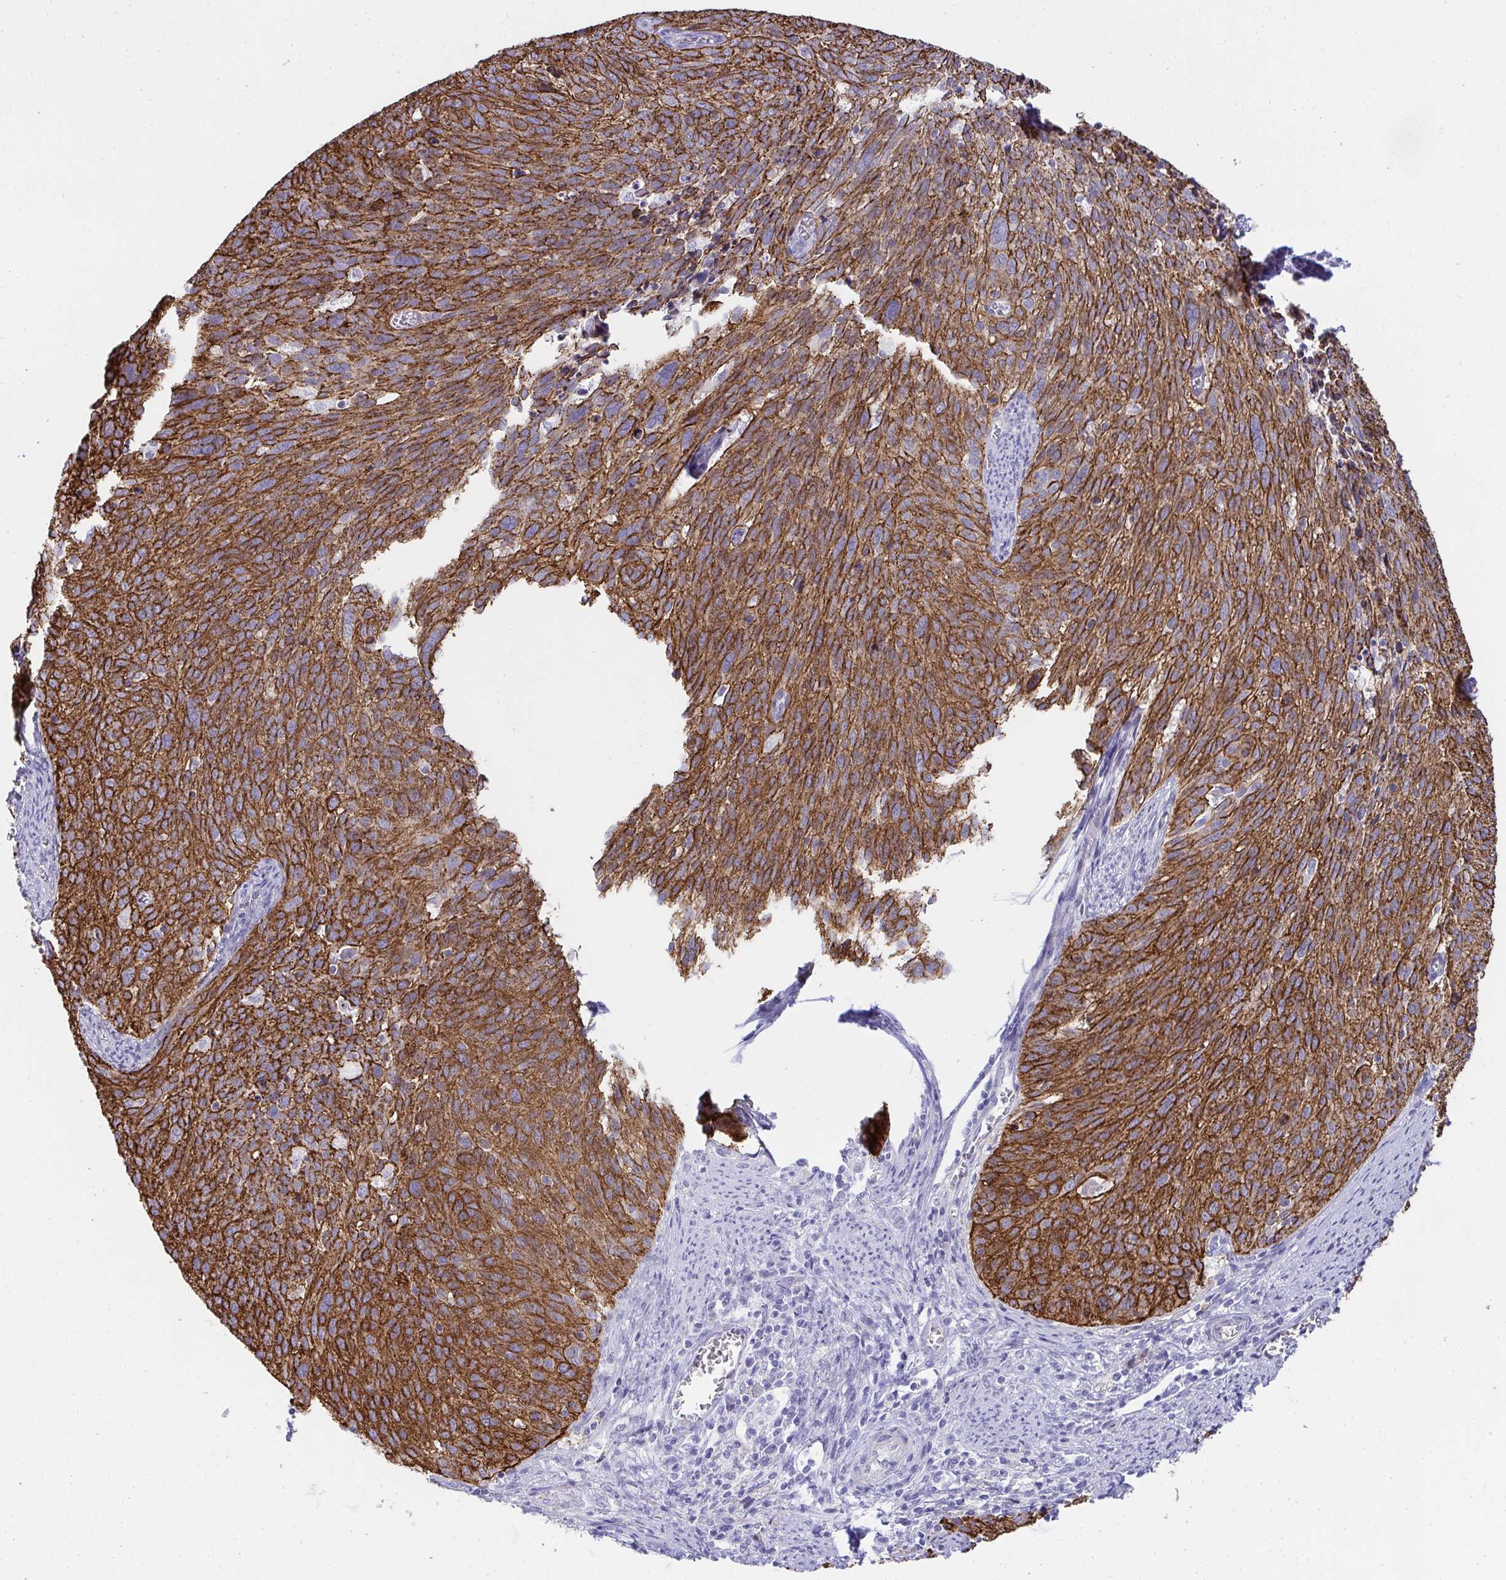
{"staining": {"intensity": "moderate", "quantity": ">75%", "location": "cytoplasmic/membranous"}, "tissue": "cervical cancer", "cell_type": "Tumor cells", "image_type": "cancer", "snomed": [{"axis": "morphology", "description": "Squamous cell carcinoma, NOS"}, {"axis": "topography", "description": "Cervix"}], "caption": "Immunohistochemistry photomicrograph of neoplastic tissue: human squamous cell carcinoma (cervical) stained using IHC displays medium levels of moderate protein expression localized specifically in the cytoplasmic/membranous of tumor cells, appearing as a cytoplasmic/membranous brown color.", "gene": "AK5", "patient": {"sex": "female", "age": 39}}